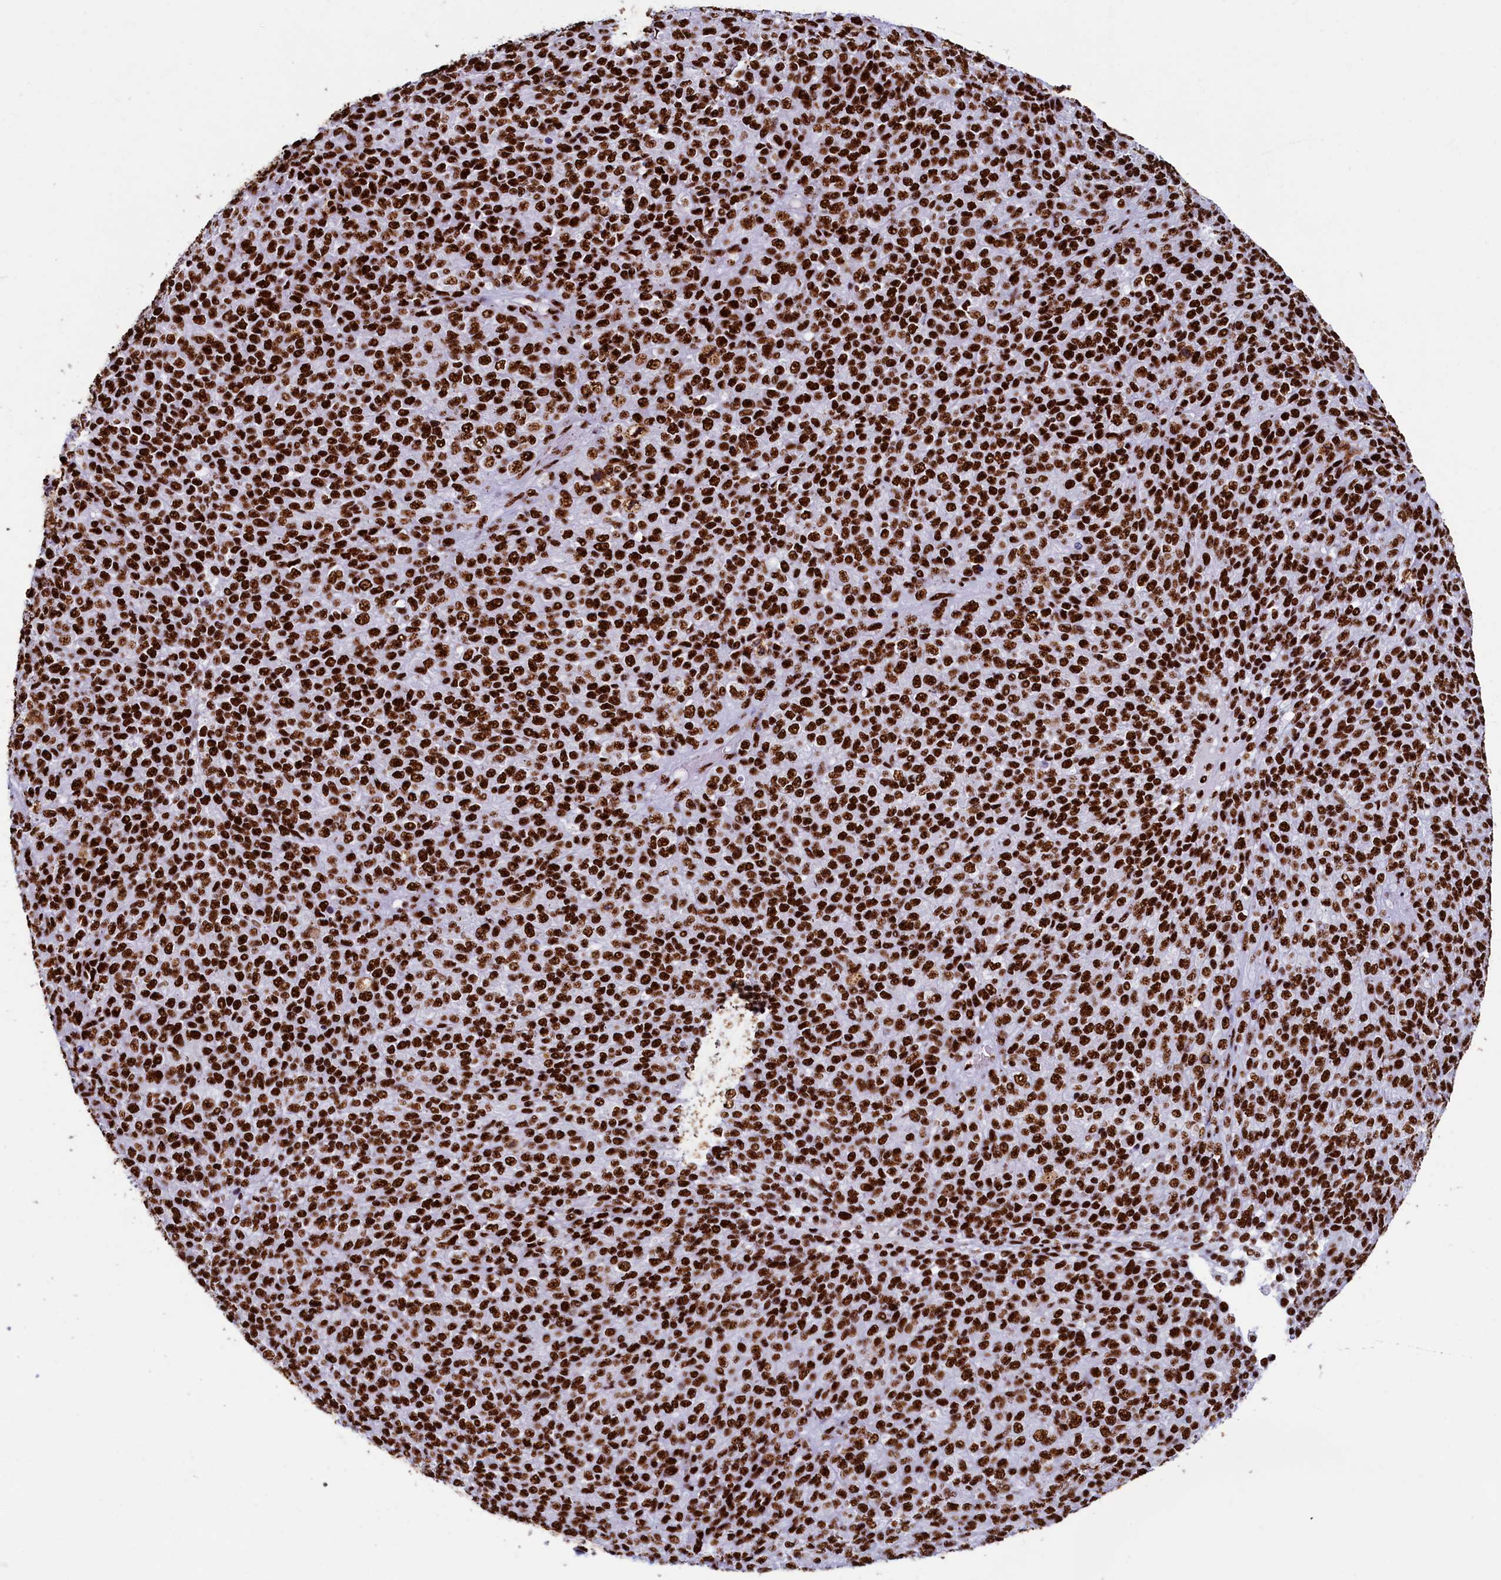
{"staining": {"intensity": "strong", "quantity": ">75%", "location": "nuclear"}, "tissue": "melanoma", "cell_type": "Tumor cells", "image_type": "cancer", "snomed": [{"axis": "morphology", "description": "Malignant melanoma, Metastatic site"}, {"axis": "topography", "description": "Brain"}], "caption": "Immunohistochemical staining of human melanoma reveals high levels of strong nuclear protein staining in about >75% of tumor cells.", "gene": "SRRM2", "patient": {"sex": "female", "age": 56}}